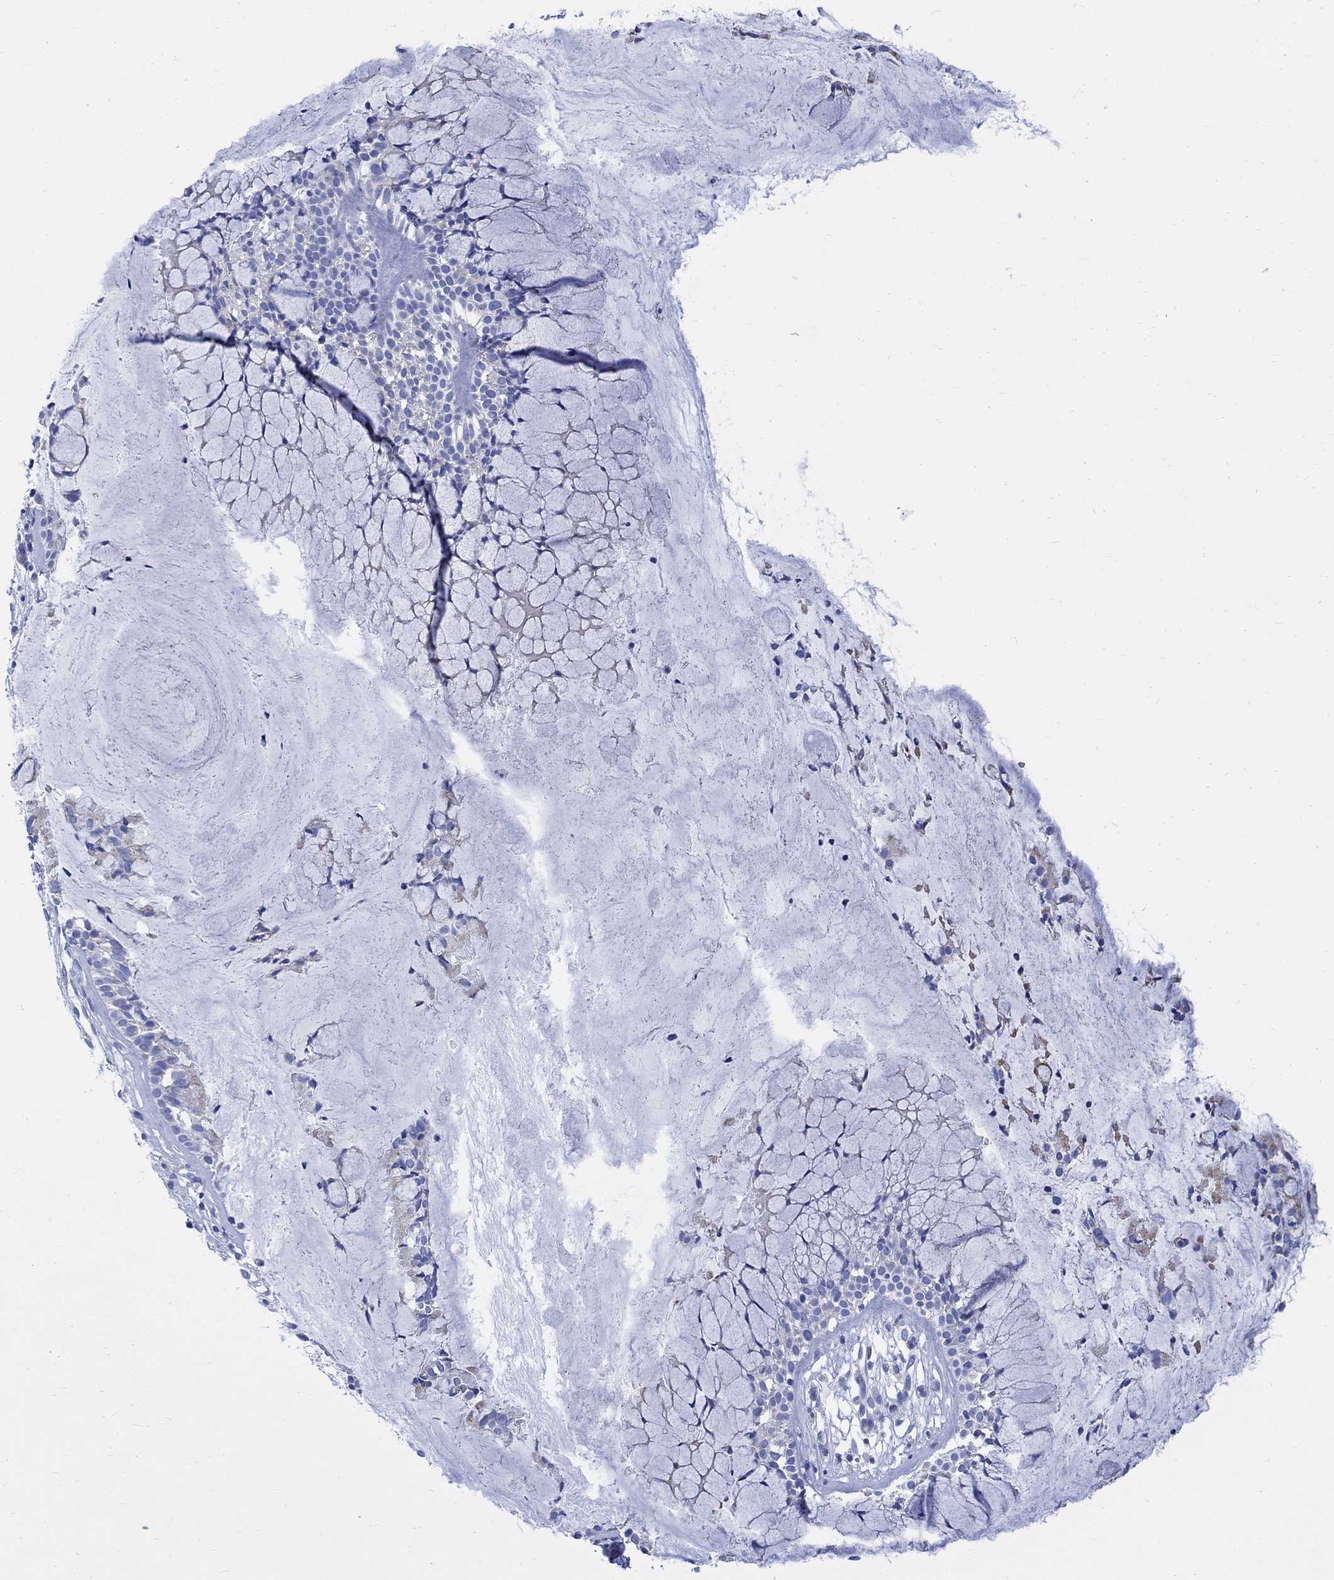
{"staining": {"intensity": "weak", "quantity": "<25%", "location": "cytoplasmic/membranous"}, "tissue": "nasopharynx", "cell_type": "Respiratory epithelial cells", "image_type": "normal", "snomed": [{"axis": "morphology", "description": "Normal tissue, NOS"}, {"axis": "topography", "description": "Nasopharynx"}], "caption": "An IHC histopathology image of normal nasopharynx is shown. There is no staining in respiratory epithelial cells of nasopharynx. (DAB (3,3'-diaminobenzidine) immunohistochemistry with hematoxylin counter stain).", "gene": "CPLX1", "patient": {"sex": "male", "age": 77}}